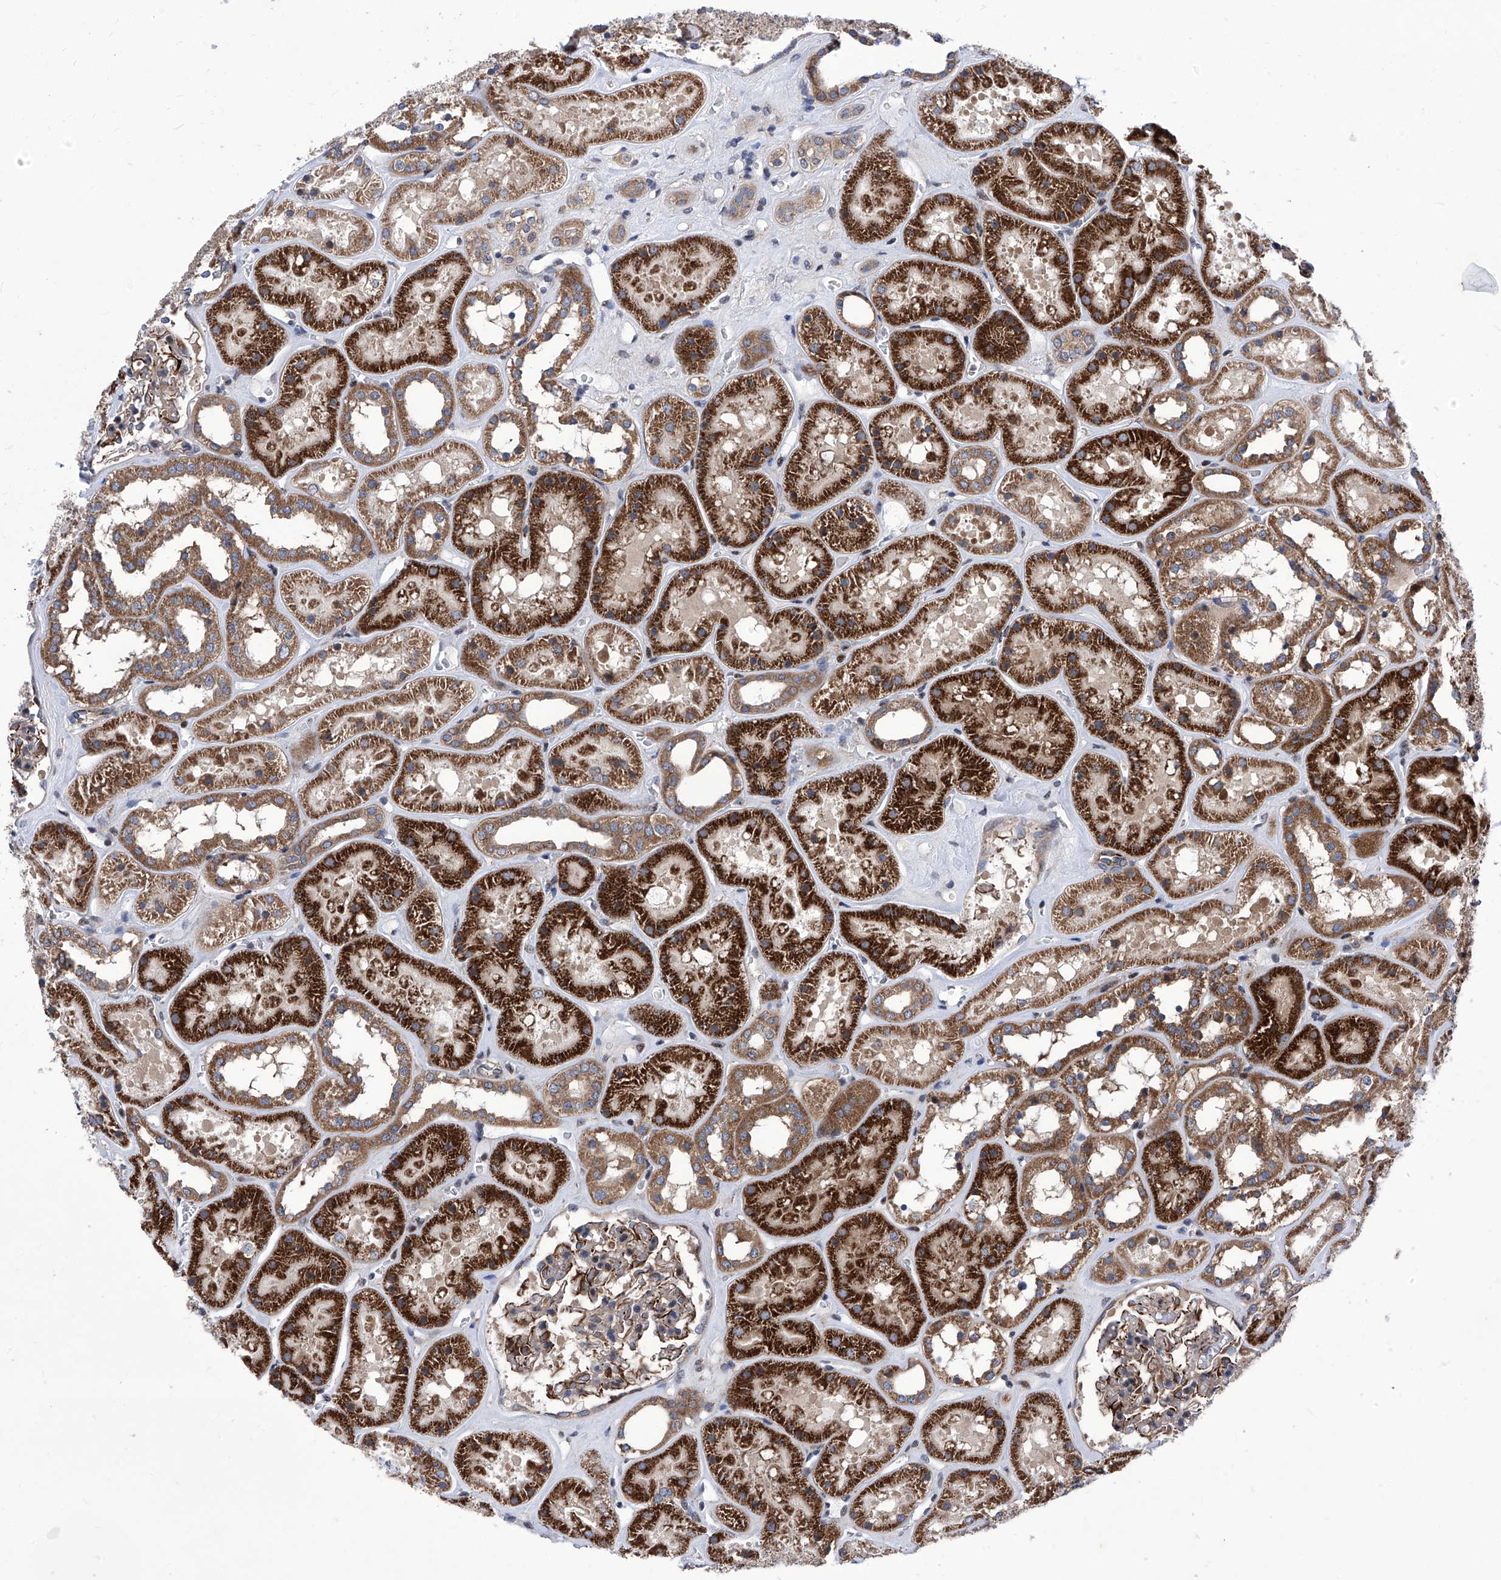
{"staining": {"intensity": "strong", "quantity": "<25%", "location": "cytoplasmic/membranous"}, "tissue": "kidney", "cell_type": "Cells in glomeruli", "image_type": "normal", "snomed": [{"axis": "morphology", "description": "Normal tissue, NOS"}, {"axis": "topography", "description": "Kidney"}], "caption": "Kidney stained for a protein (brown) demonstrates strong cytoplasmic/membranous positive positivity in approximately <25% of cells in glomeruli.", "gene": "KTI12", "patient": {"sex": "female", "age": 41}}